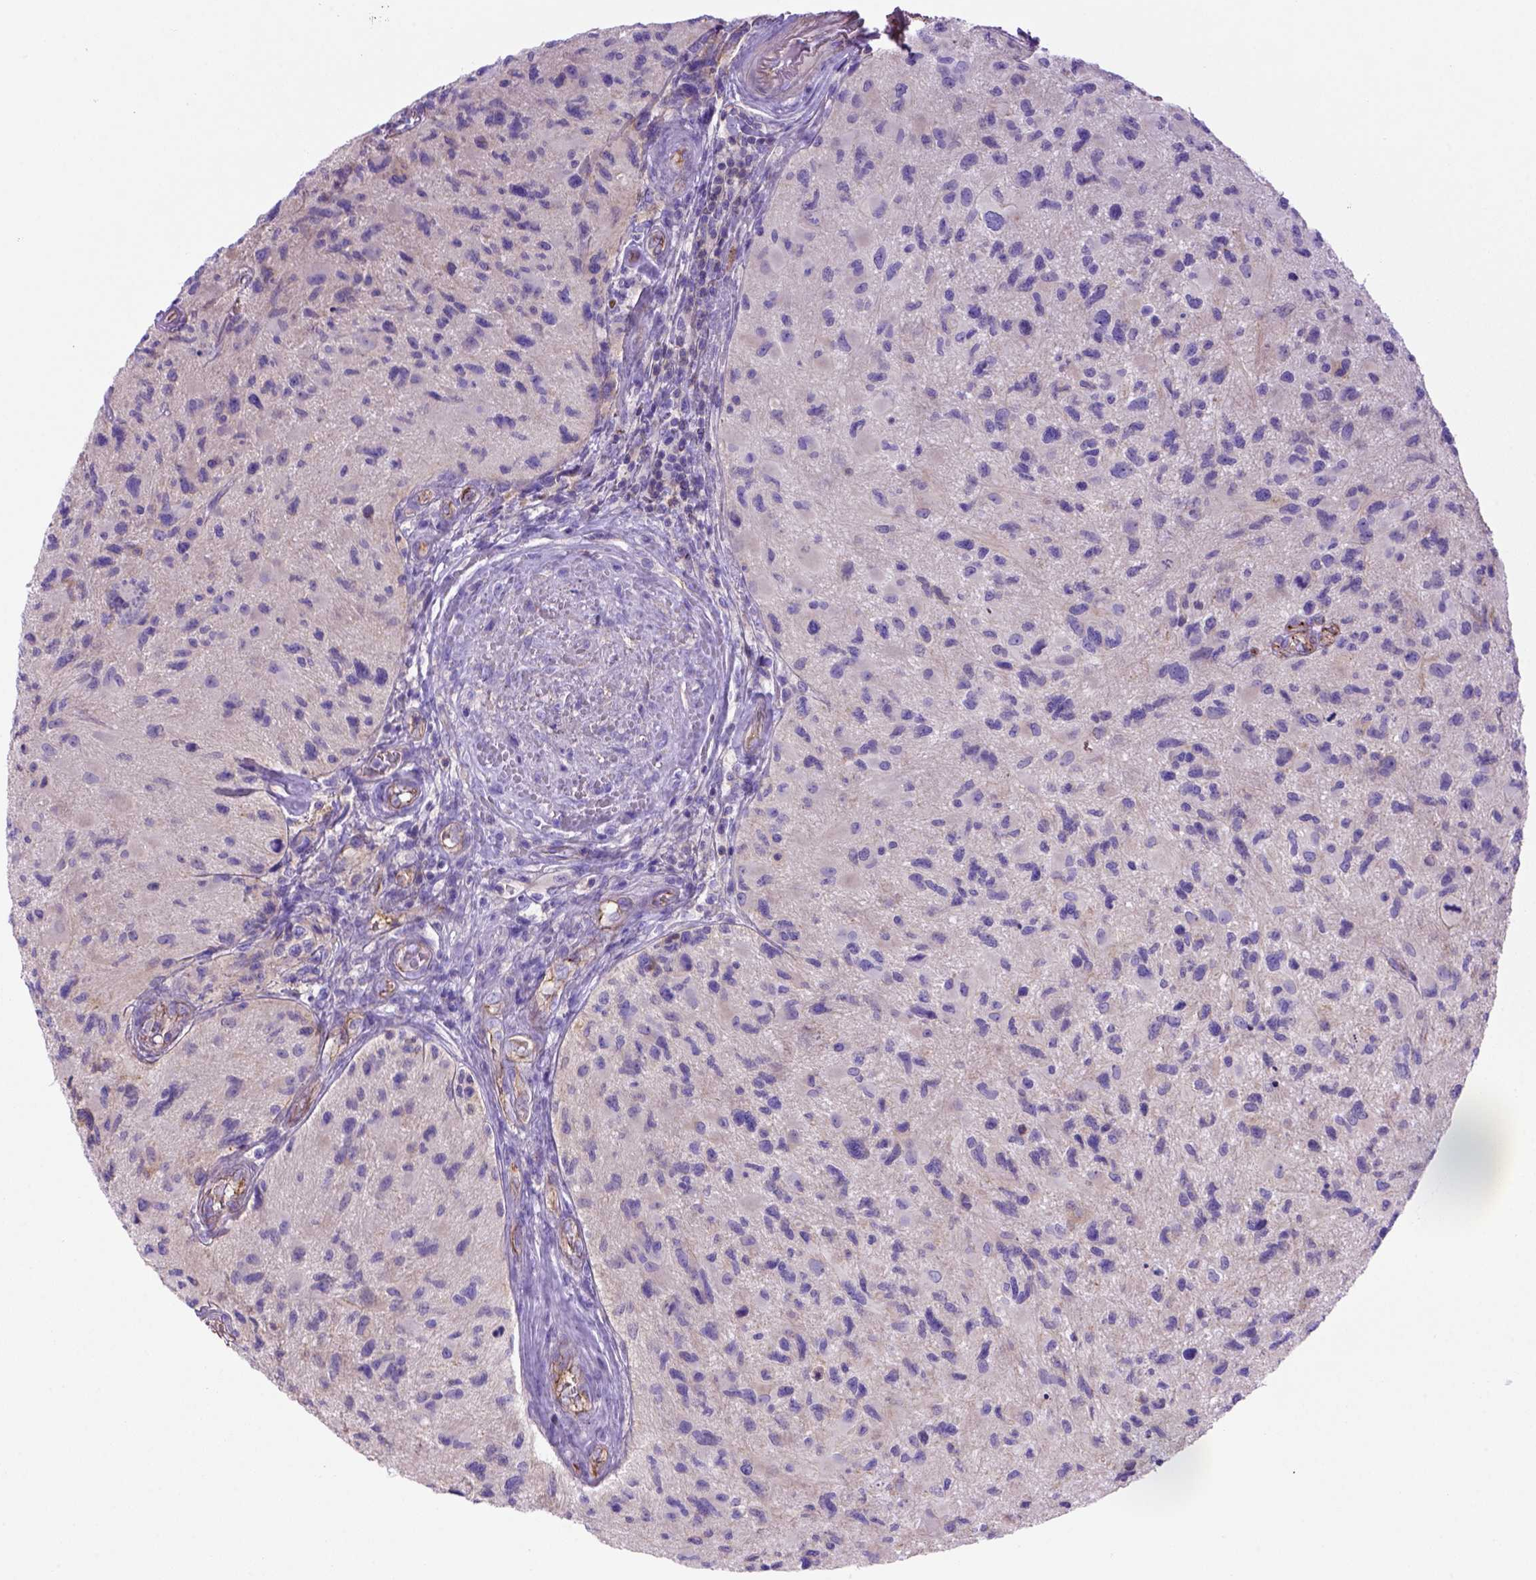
{"staining": {"intensity": "negative", "quantity": "none", "location": "none"}, "tissue": "glioma", "cell_type": "Tumor cells", "image_type": "cancer", "snomed": [{"axis": "morphology", "description": "Glioma, malignant, NOS"}, {"axis": "morphology", "description": "Glioma, malignant, High grade"}, {"axis": "topography", "description": "Brain"}], "caption": "Glioma stained for a protein using IHC reveals no positivity tumor cells.", "gene": "PEX12", "patient": {"sex": "female", "age": 71}}